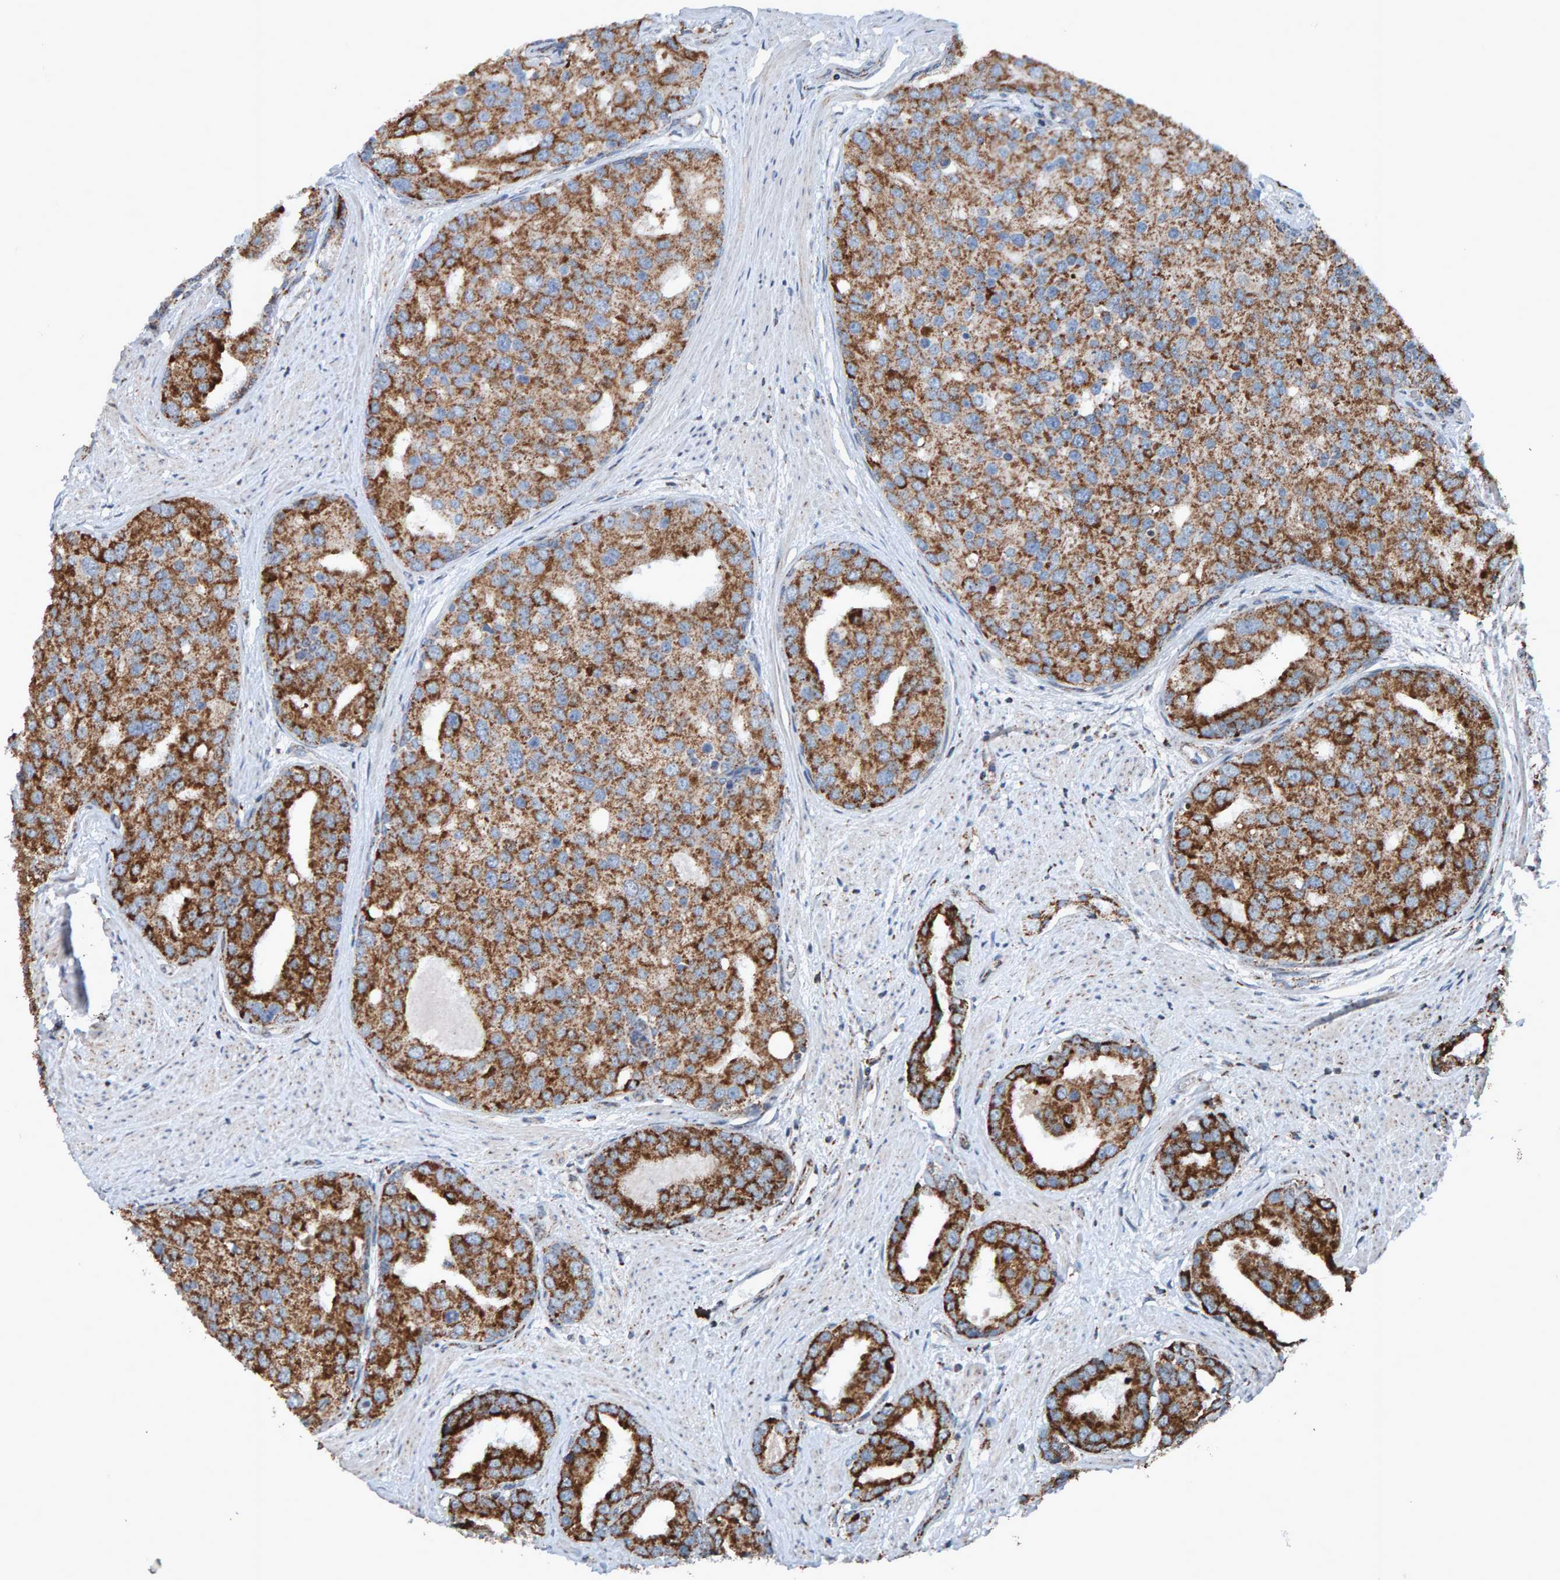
{"staining": {"intensity": "strong", "quantity": ">75%", "location": "cytoplasmic/membranous"}, "tissue": "prostate cancer", "cell_type": "Tumor cells", "image_type": "cancer", "snomed": [{"axis": "morphology", "description": "Adenocarcinoma, High grade"}, {"axis": "topography", "description": "Prostate"}], "caption": "Tumor cells reveal high levels of strong cytoplasmic/membranous staining in about >75% of cells in prostate cancer (high-grade adenocarcinoma).", "gene": "ZNF48", "patient": {"sex": "male", "age": 50}}